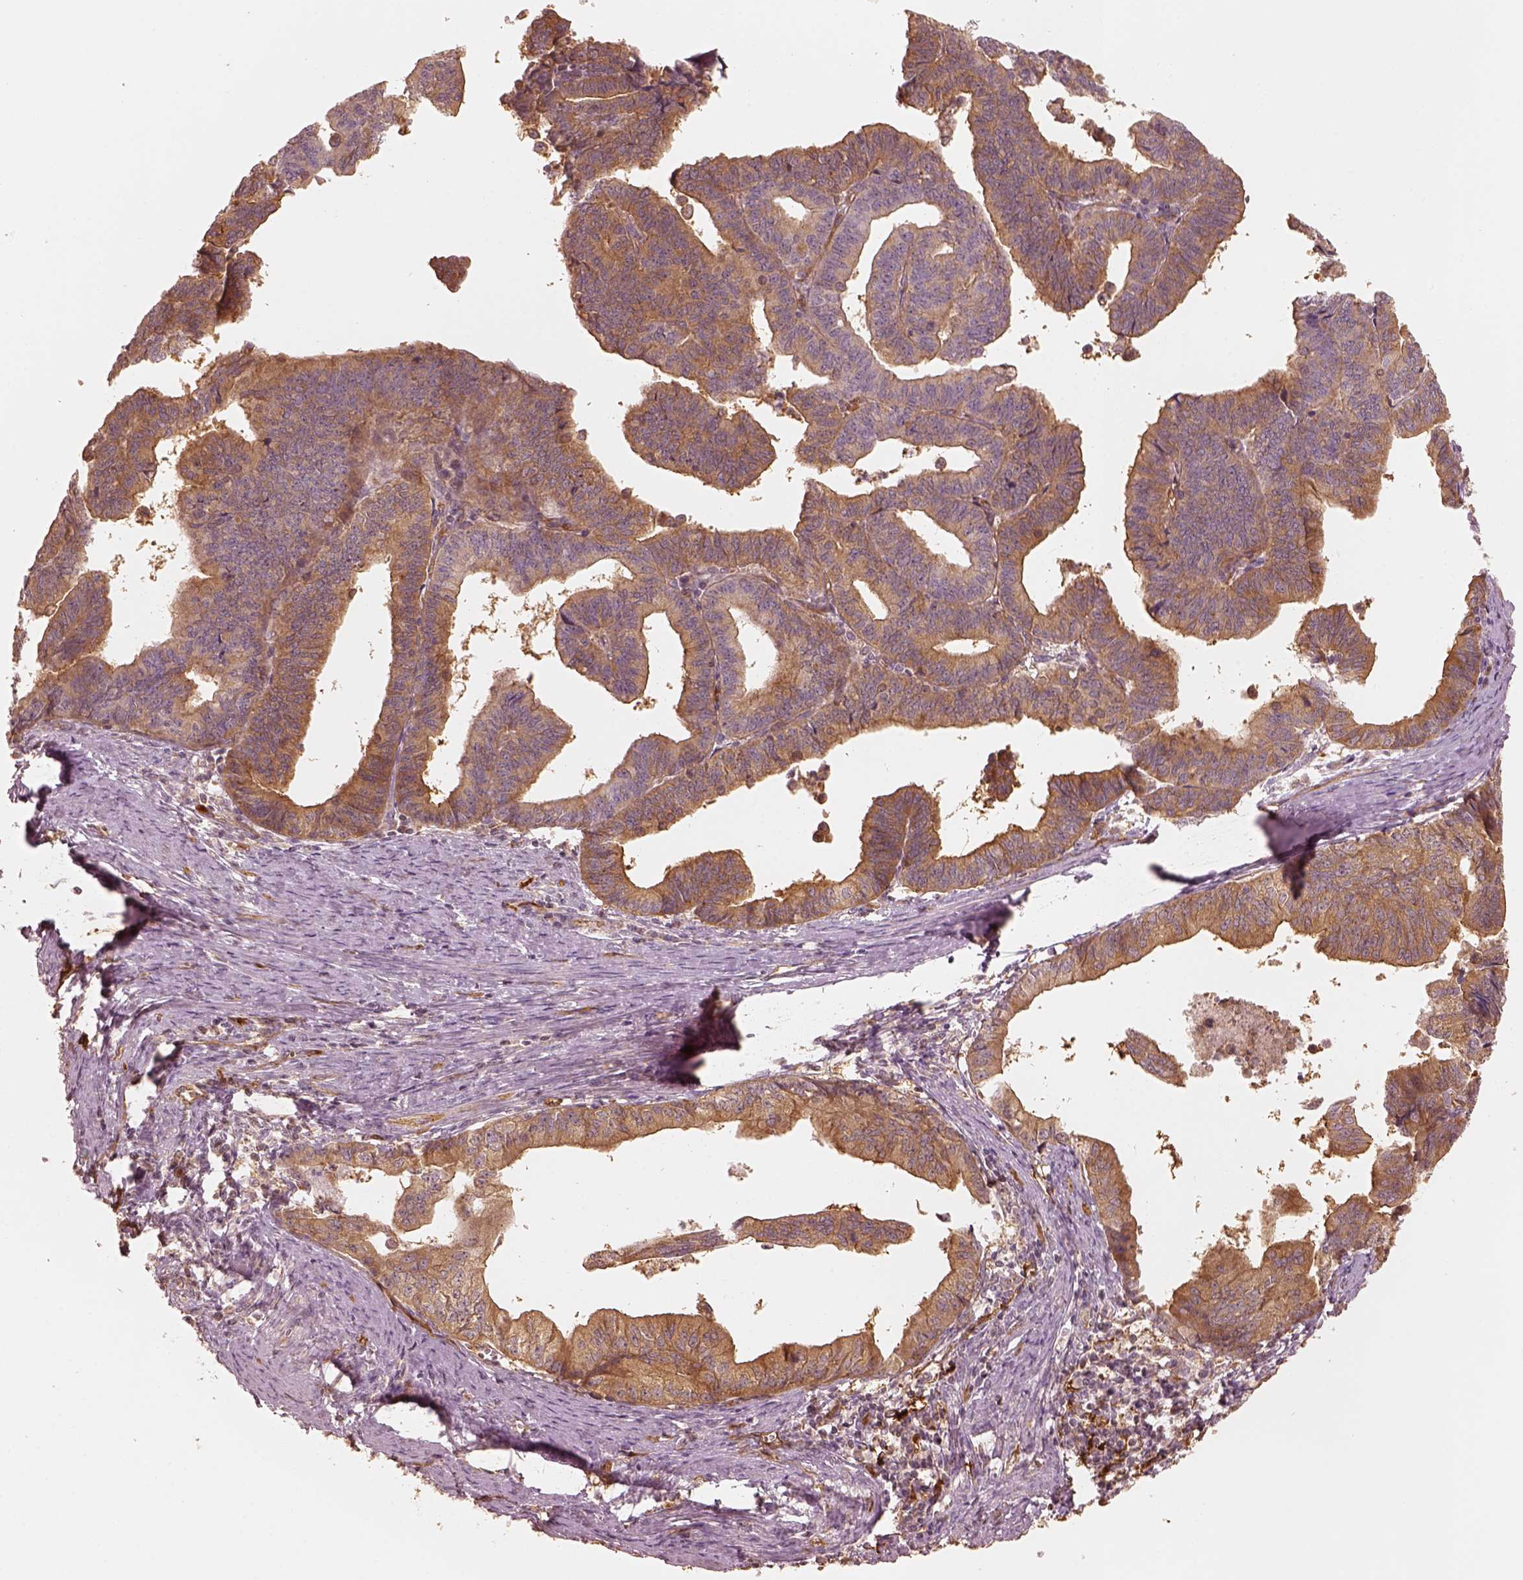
{"staining": {"intensity": "moderate", "quantity": ">75%", "location": "cytoplasmic/membranous"}, "tissue": "endometrial cancer", "cell_type": "Tumor cells", "image_type": "cancer", "snomed": [{"axis": "morphology", "description": "Adenocarcinoma, NOS"}, {"axis": "topography", "description": "Endometrium"}], "caption": "This image reveals IHC staining of endometrial cancer, with medium moderate cytoplasmic/membranous expression in approximately >75% of tumor cells.", "gene": "FSCN1", "patient": {"sex": "female", "age": 65}}